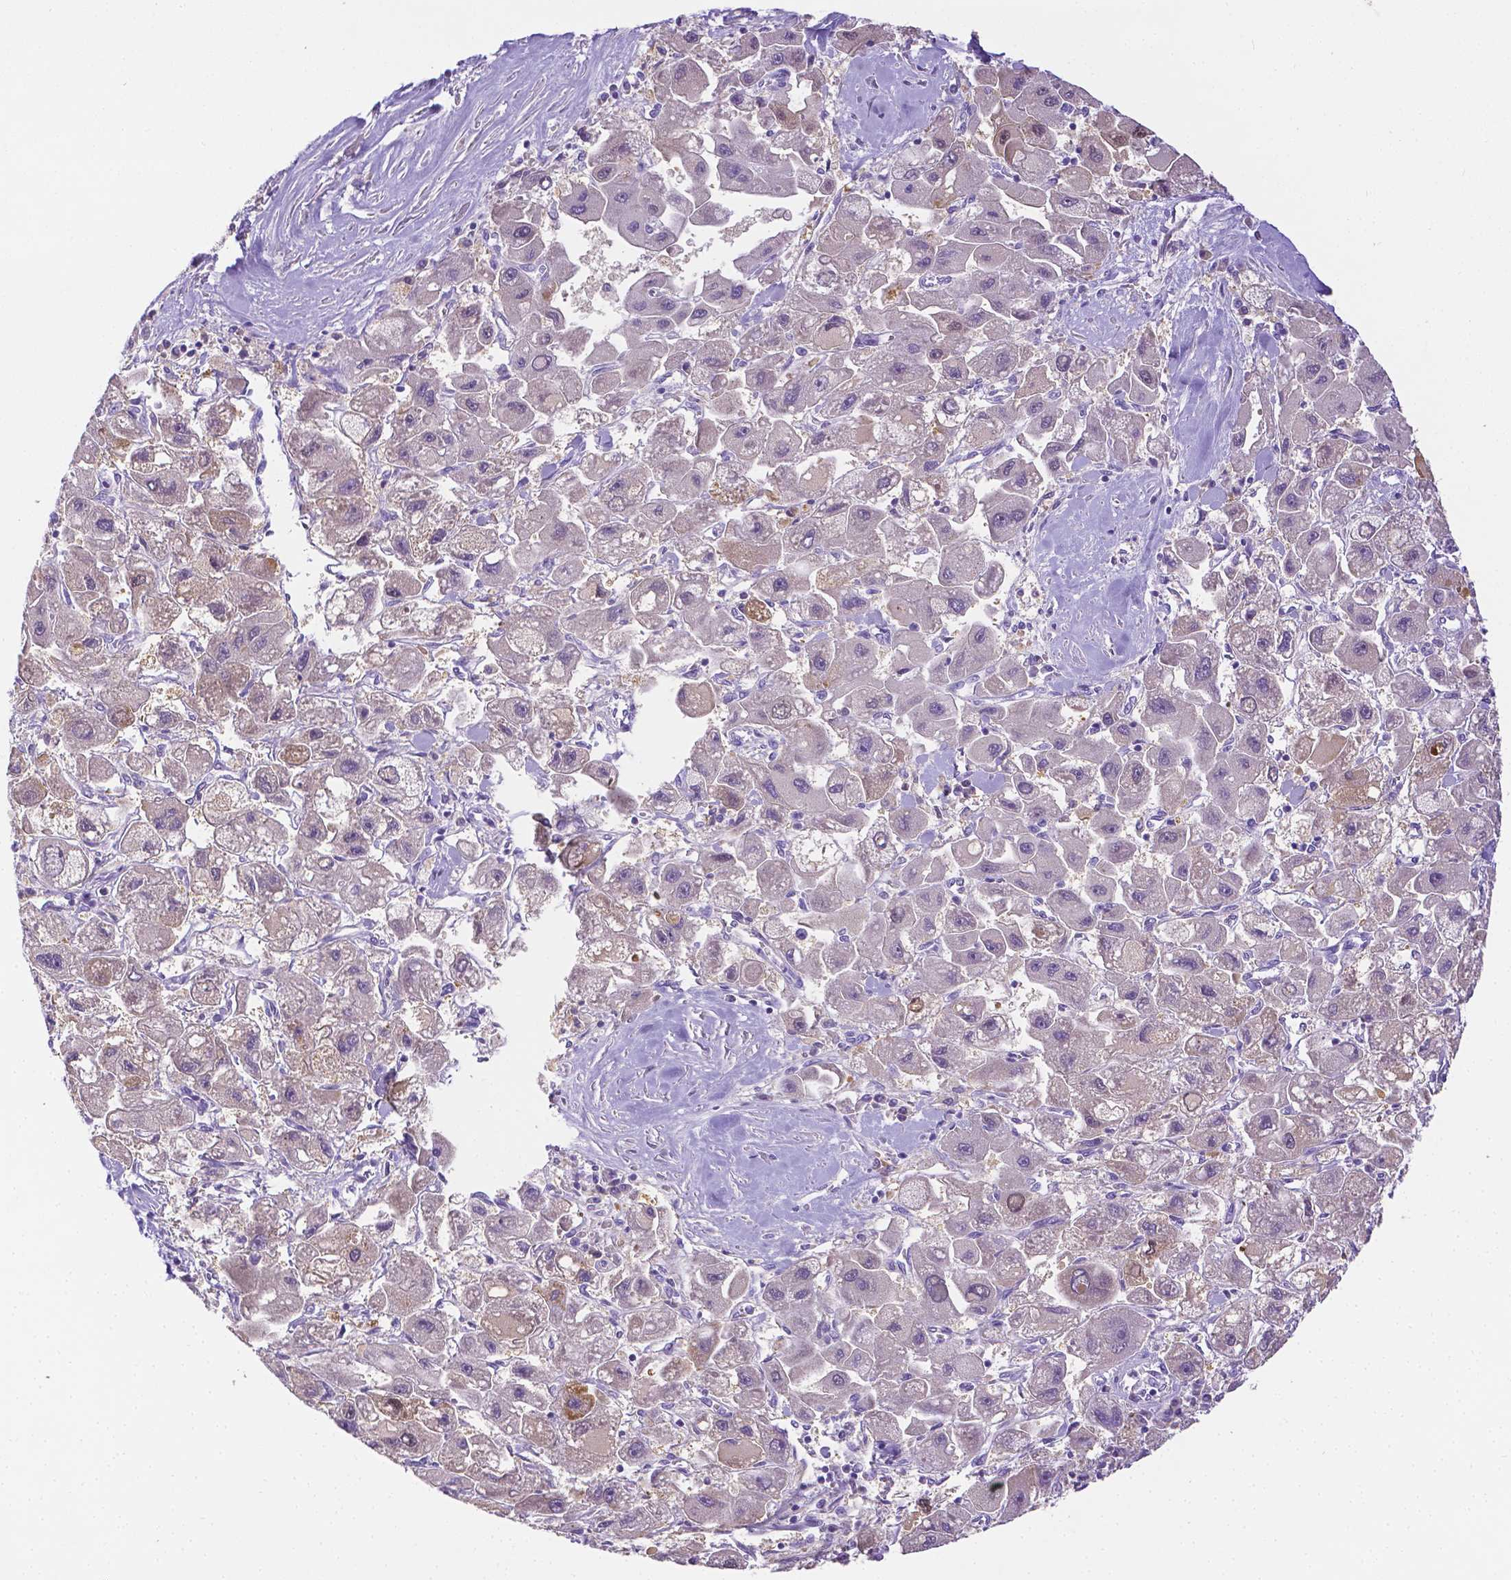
{"staining": {"intensity": "weak", "quantity": "<25%", "location": "cytoplasmic/membranous"}, "tissue": "liver cancer", "cell_type": "Tumor cells", "image_type": "cancer", "snomed": [{"axis": "morphology", "description": "Carcinoma, Hepatocellular, NOS"}, {"axis": "topography", "description": "Liver"}], "caption": "IHC micrograph of human liver cancer stained for a protein (brown), which displays no staining in tumor cells.", "gene": "NXPH2", "patient": {"sex": "male", "age": 24}}